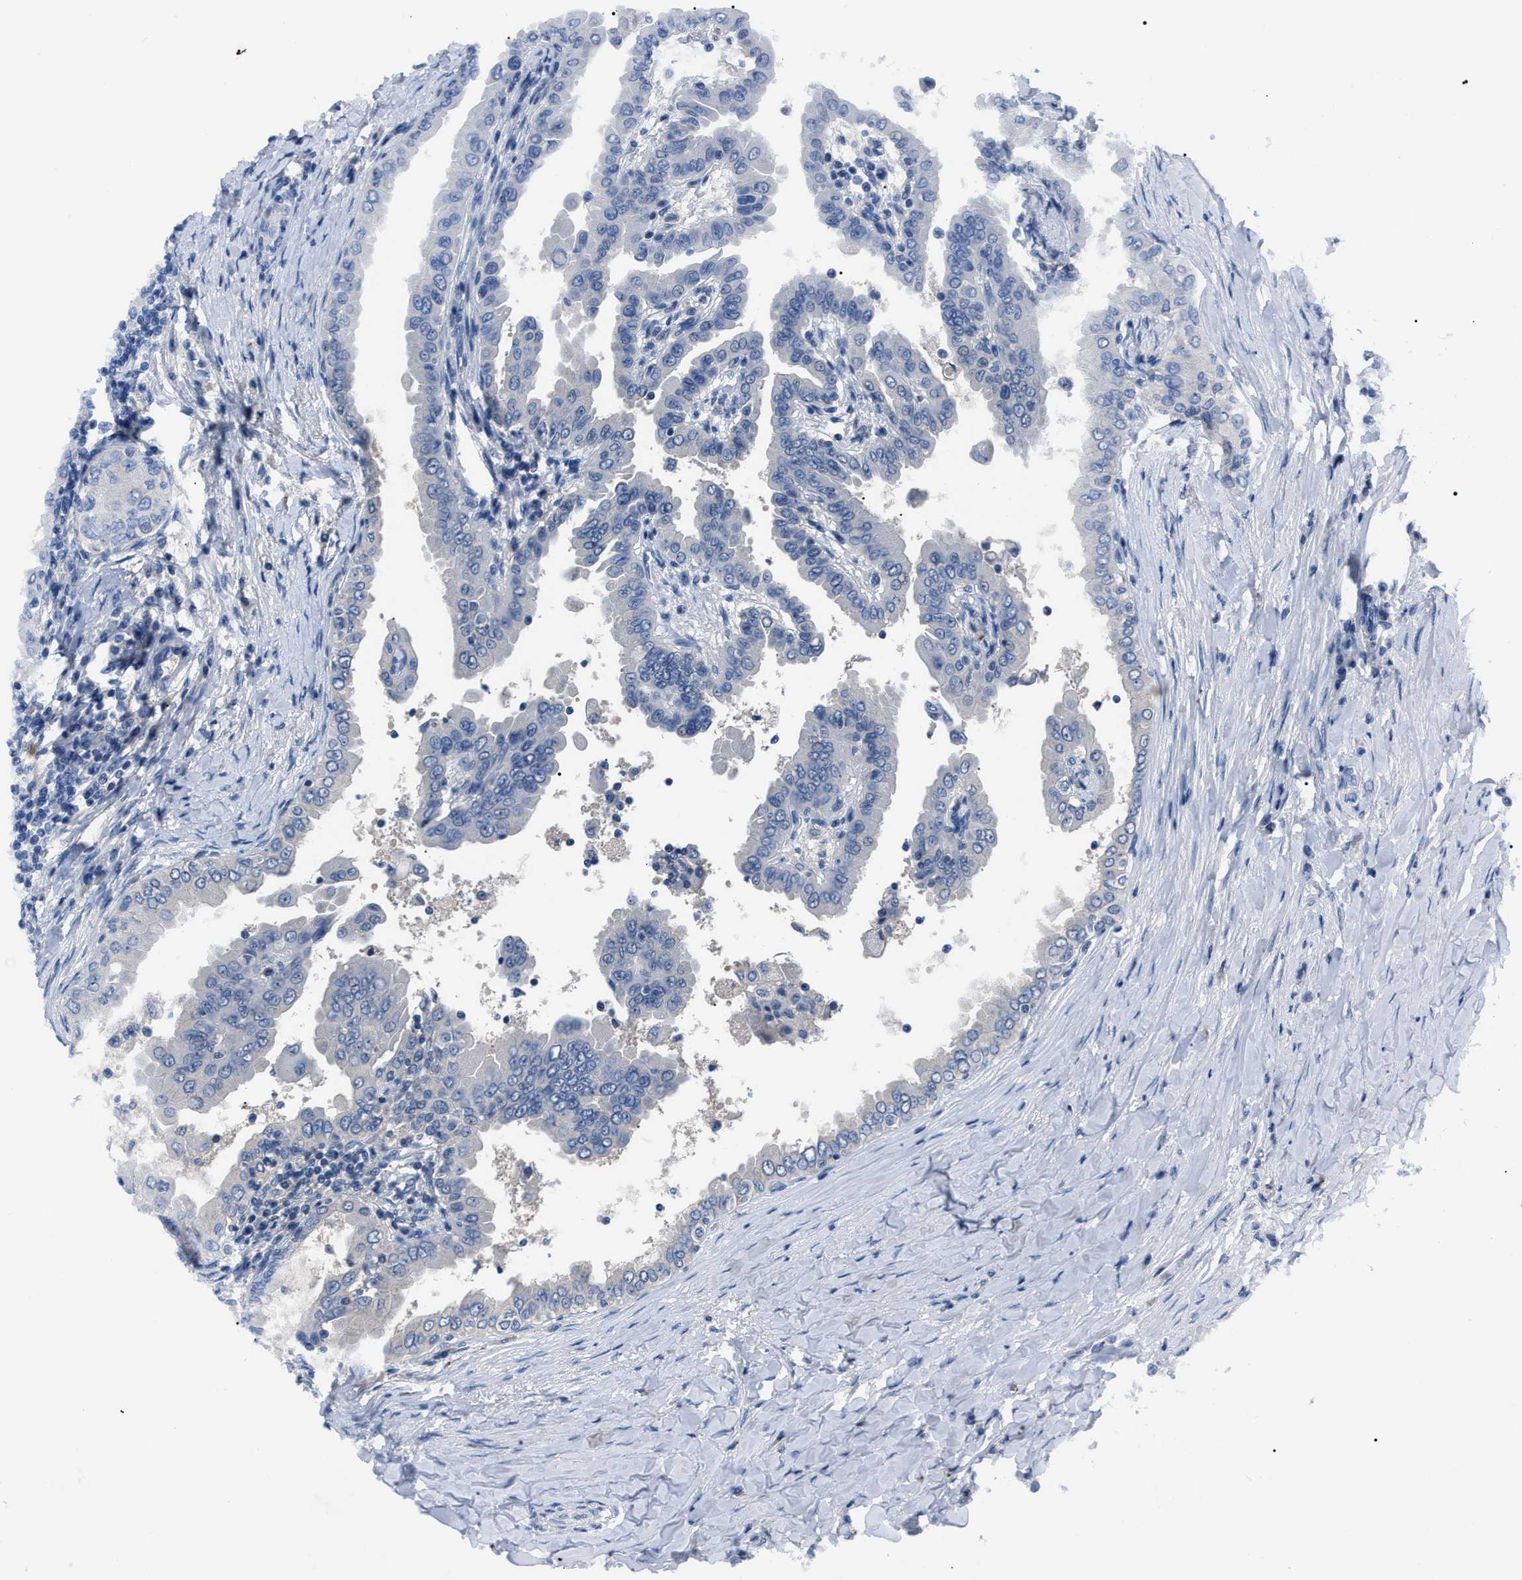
{"staining": {"intensity": "negative", "quantity": "none", "location": "none"}, "tissue": "thyroid cancer", "cell_type": "Tumor cells", "image_type": "cancer", "snomed": [{"axis": "morphology", "description": "Papillary adenocarcinoma, NOS"}, {"axis": "topography", "description": "Thyroid gland"}], "caption": "Immunohistochemistry (IHC) micrograph of neoplastic tissue: thyroid cancer (papillary adenocarcinoma) stained with DAB demonstrates no significant protein positivity in tumor cells.", "gene": "LRWD1", "patient": {"sex": "male", "age": 33}}